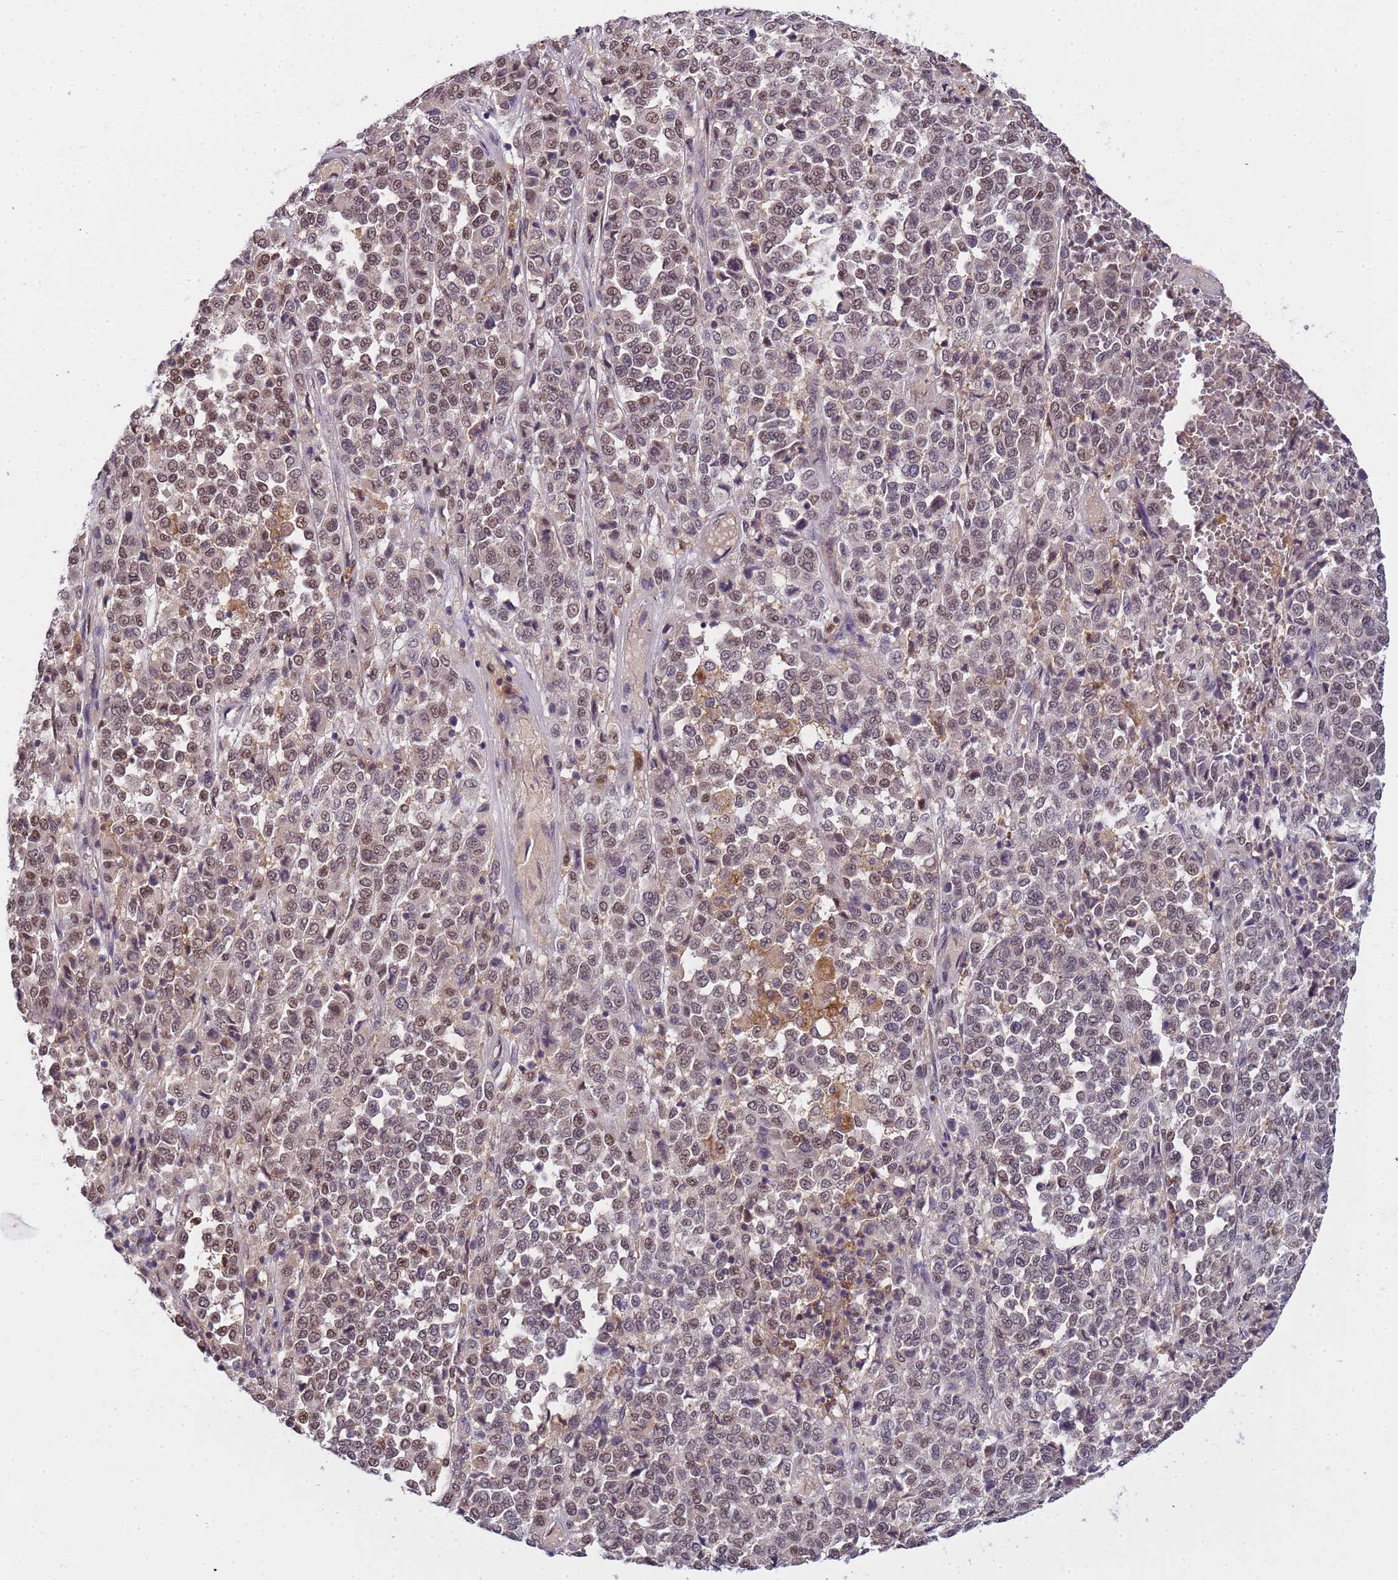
{"staining": {"intensity": "moderate", "quantity": "25%-75%", "location": "nuclear"}, "tissue": "melanoma", "cell_type": "Tumor cells", "image_type": "cancer", "snomed": [{"axis": "morphology", "description": "Malignant melanoma, Metastatic site"}, {"axis": "topography", "description": "Pancreas"}], "caption": "Brown immunohistochemical staining in human melanoma displays moderate nuclear expression in about 25%-75% of tumor cells. The staining was performed using DAB (3,3'-diaminobenzidine) to visualize the protein expression in brown, while the nuclei were stained in blue with hematoxylin (Magnification: 20x).", "gene": "CD53", "patient": {"sex": "female", "age": 30}}